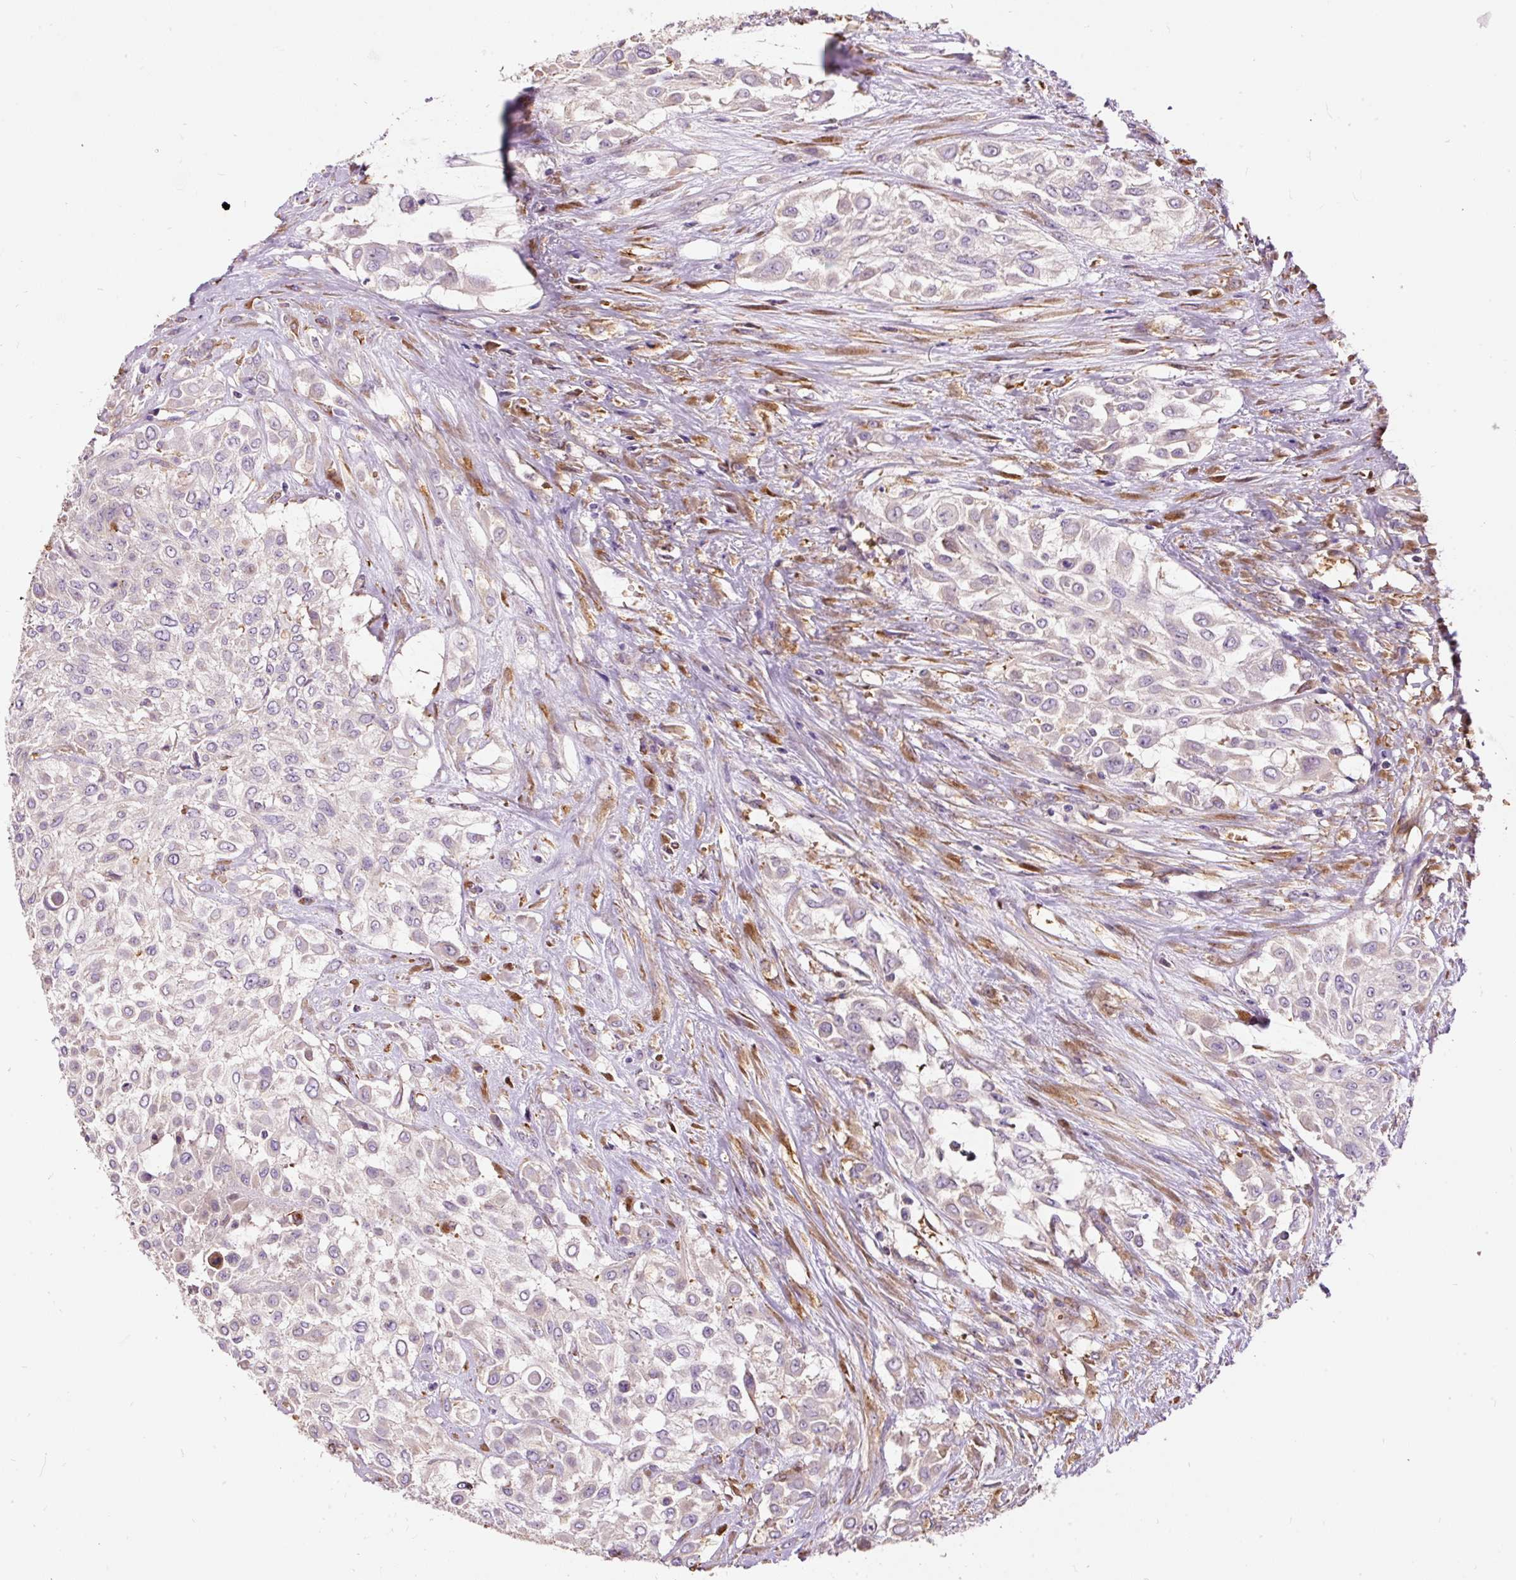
{"staining": {"intensity": "weak", "quantity": "<25%", "location": "cytoplasmic/membranous"}, "tissue": "urothelial cancer", "cell_type": "Tumor cells", "image_type": "cancer", "snomed": [{"axis": "morphology", "description": "Urothelial carcinoma, High grade"}, {"axis": "topography", "description": "Urinary bladder"}], "caption": "Immunohistochemical staining of urothelial carcinoma (high-grade) exhibits no significant staining in tumor cells. (Brightfield microscopy of DAB (3,3'-diaminobenzidine) immunohistochemistry at high magnification).", "gene": "PRRC2A", "patient": {"sex": "male", "age": 57}}